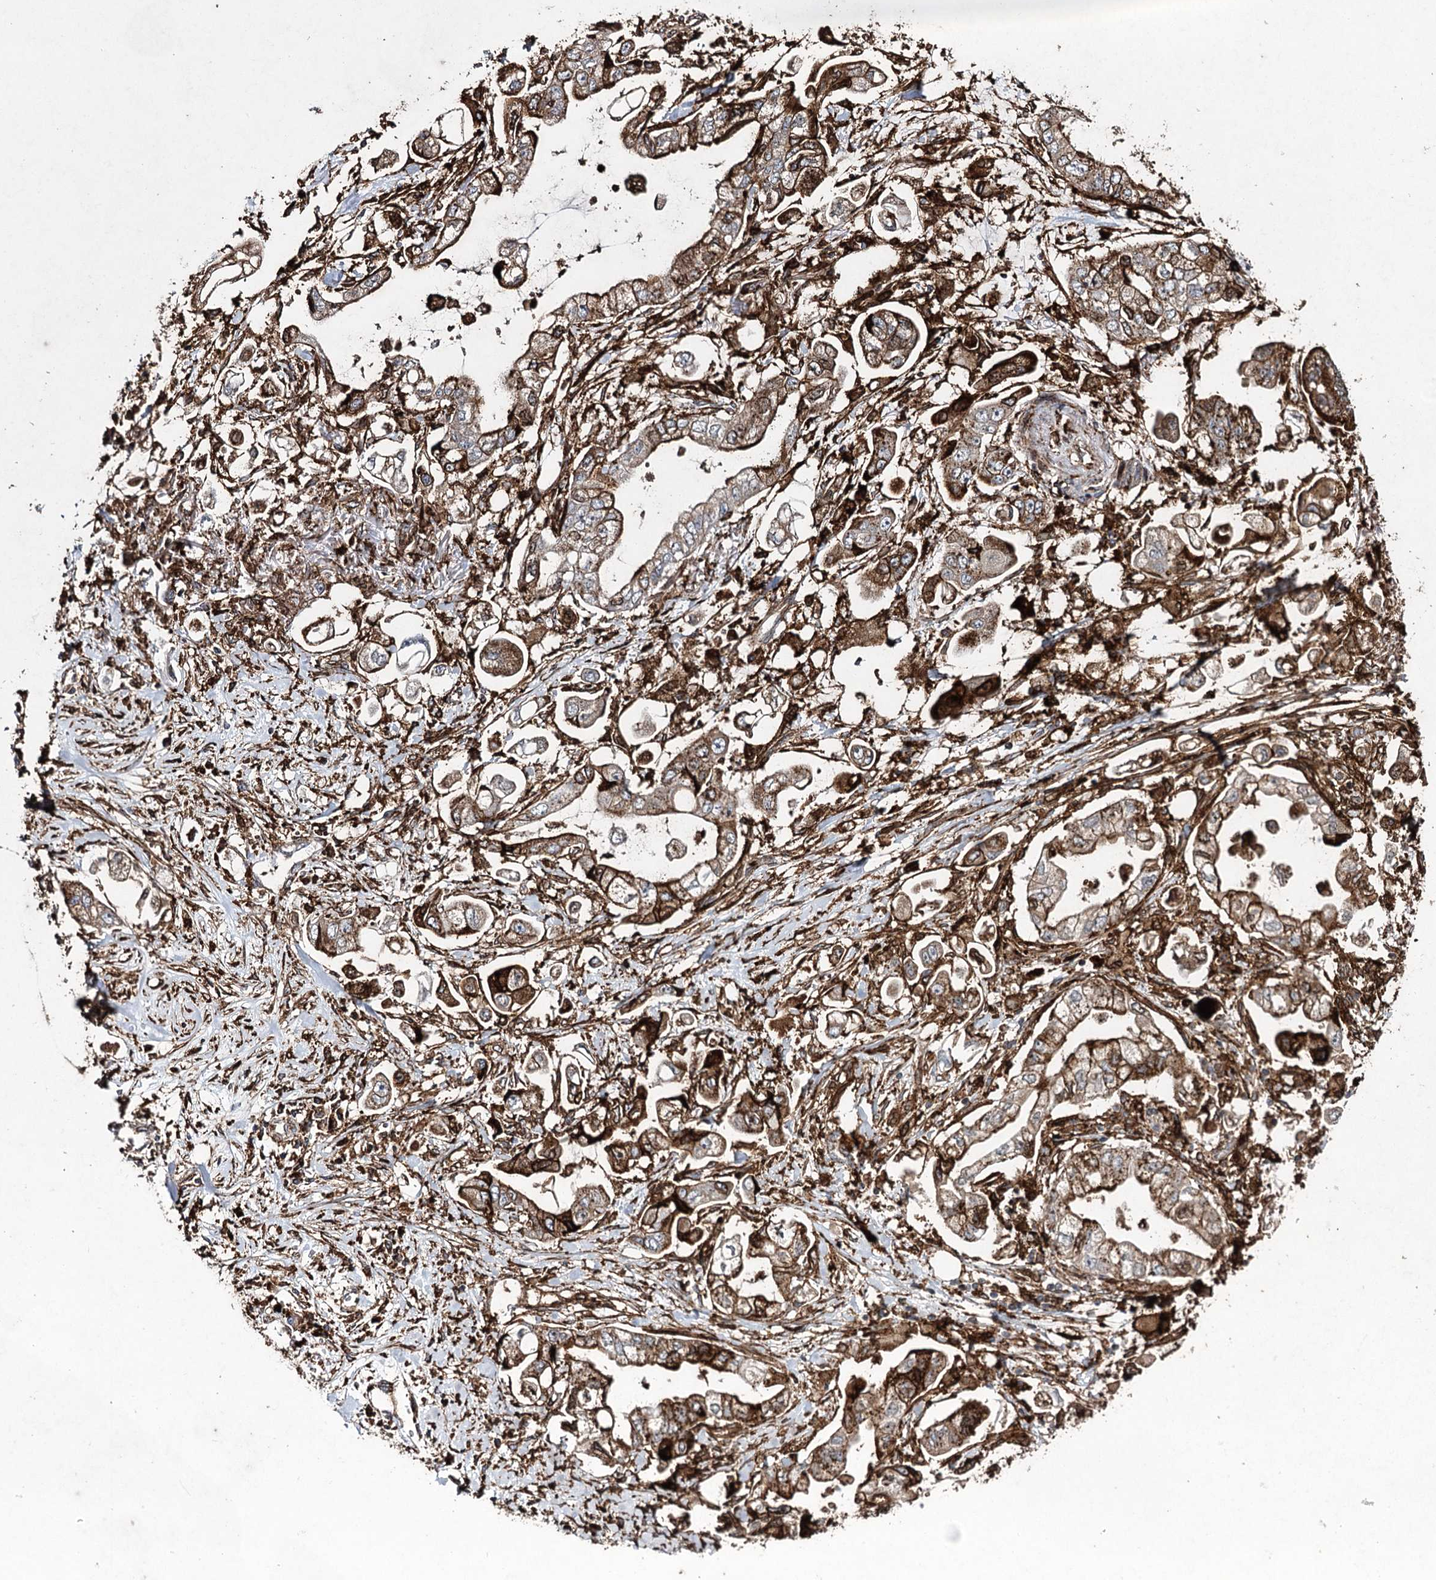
{"staining": {"intensity": "strong", "quantity": "25%-75%", "location": "cytoplasmic/membranous"}, "tissue": "stomach cancer", "cell_type": "Tumor cells", "image_type": "cancer", "snomed": [{"axis": "morphology", "description": "Adenocarcinoma, NOS"}, {"axis": "topography", "description": "Stomach"}], "caption": "An image of human stomach adenocarcinoma stained for a protein demonstrates strong cytoplasmic/membranous brown staining in tumor cells.", "gene": "DCUN1D4", "patient": {"sex": "male", "age": 62}}